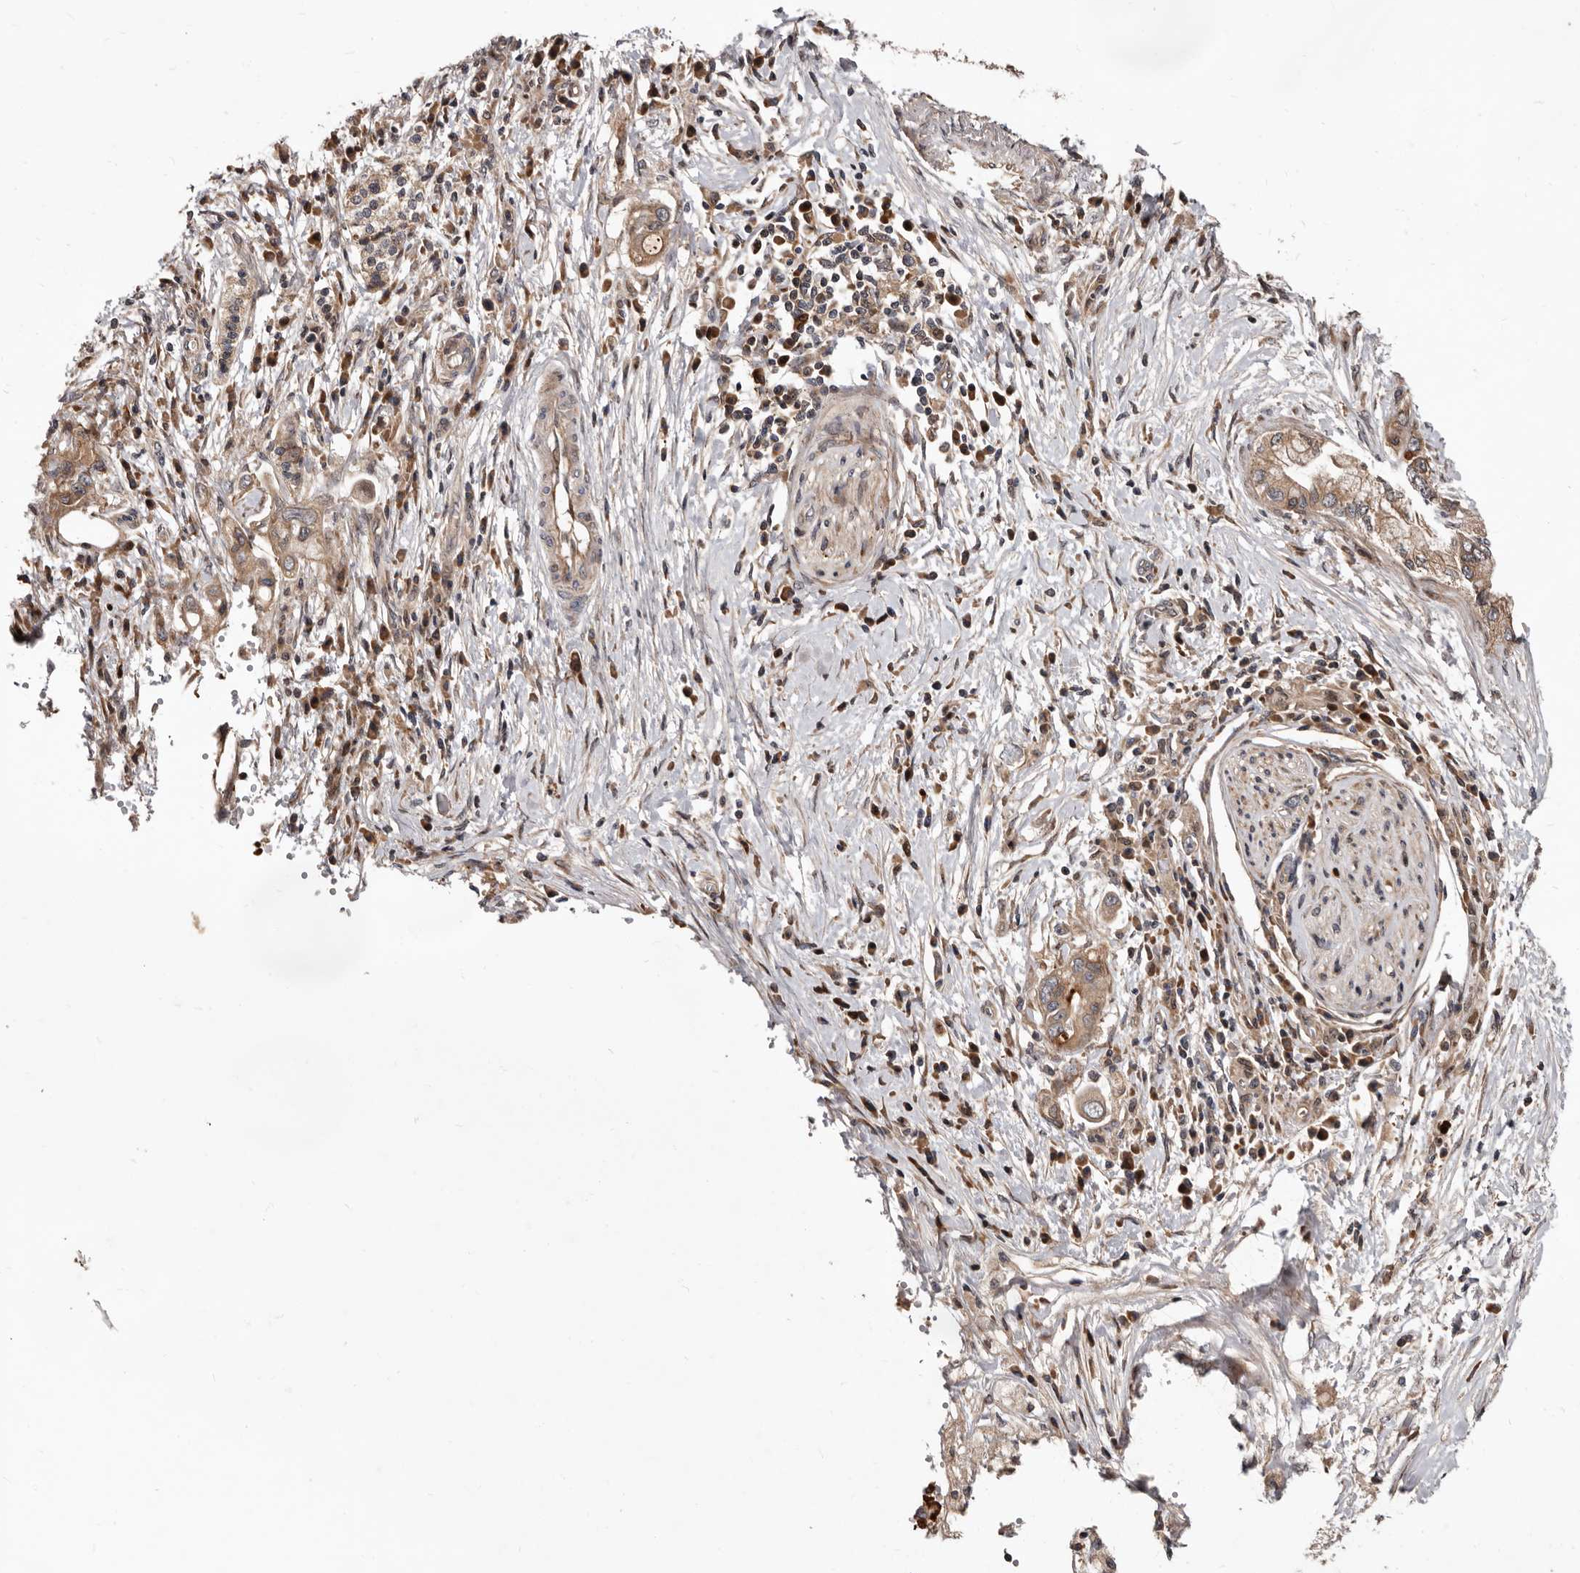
{"staining": {"intensity": "weak", "quantity": ">75%", "location": "cytoplasmic/membranous"}, "tissue": "pancreatic cancer", "cell_type": "Tumor cells", "image_type": "cancer", "snomed": [{"axis": "morphology", "description": "Adenocarcinoma, NOS"}, {"axis": "topography", "description": "Pancreas"}], "caption": "A high-resolution micrograph shows immunohistochemistry (IHC) staining of pancreatic cancer (adenocarcinoma), which demonstrates weak cytoplasmic/membranous expression in about >75% of tumor cells.", "gene": "WEE2", "patient": {"sex": "female", "age": 73}}